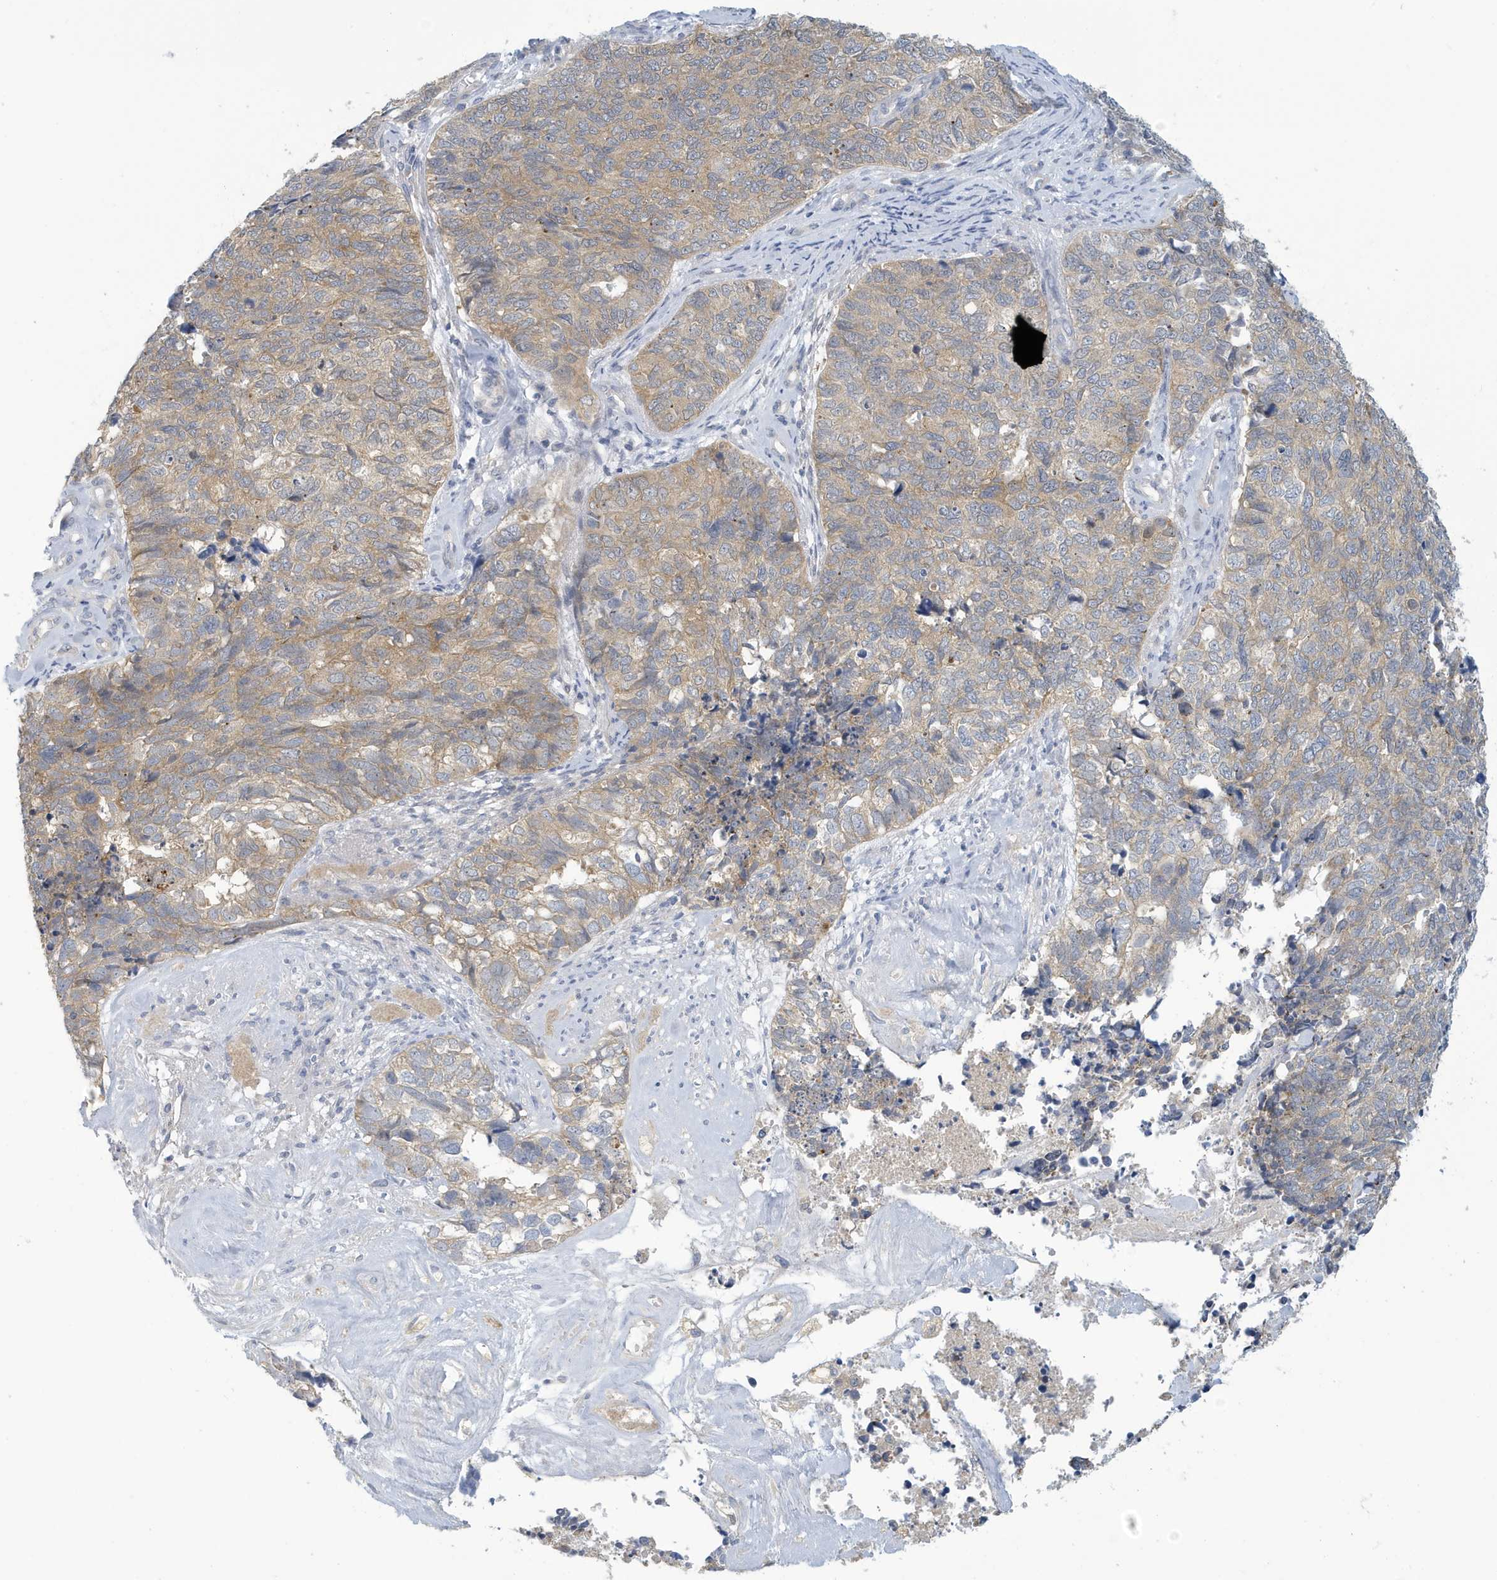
{"staining": {"intensity": "weak", "quantity": ">75%", "location": "cytoplasmic/membranous"}, "tissue": "cervical cancer", "cell_type": "Tumor cells", "image_type": "cancer", "snomed": [{"axis": "morphology", "description": "Squamous cell carcinoma, NOS"}, {"axis": "topography", "description": "Cervix"}], "caption": "Immunohistochemical staining of squamous cell carcinoma (cervical) displays low levels of weak cytoplasmic/membranous protein positivity in approximately >75% of tumor cells. (brown staining indicates protein expression, while blue staining denotes nuclei).", "gene": "VTA1", "patient": {"sex": "female", "age": 63}}